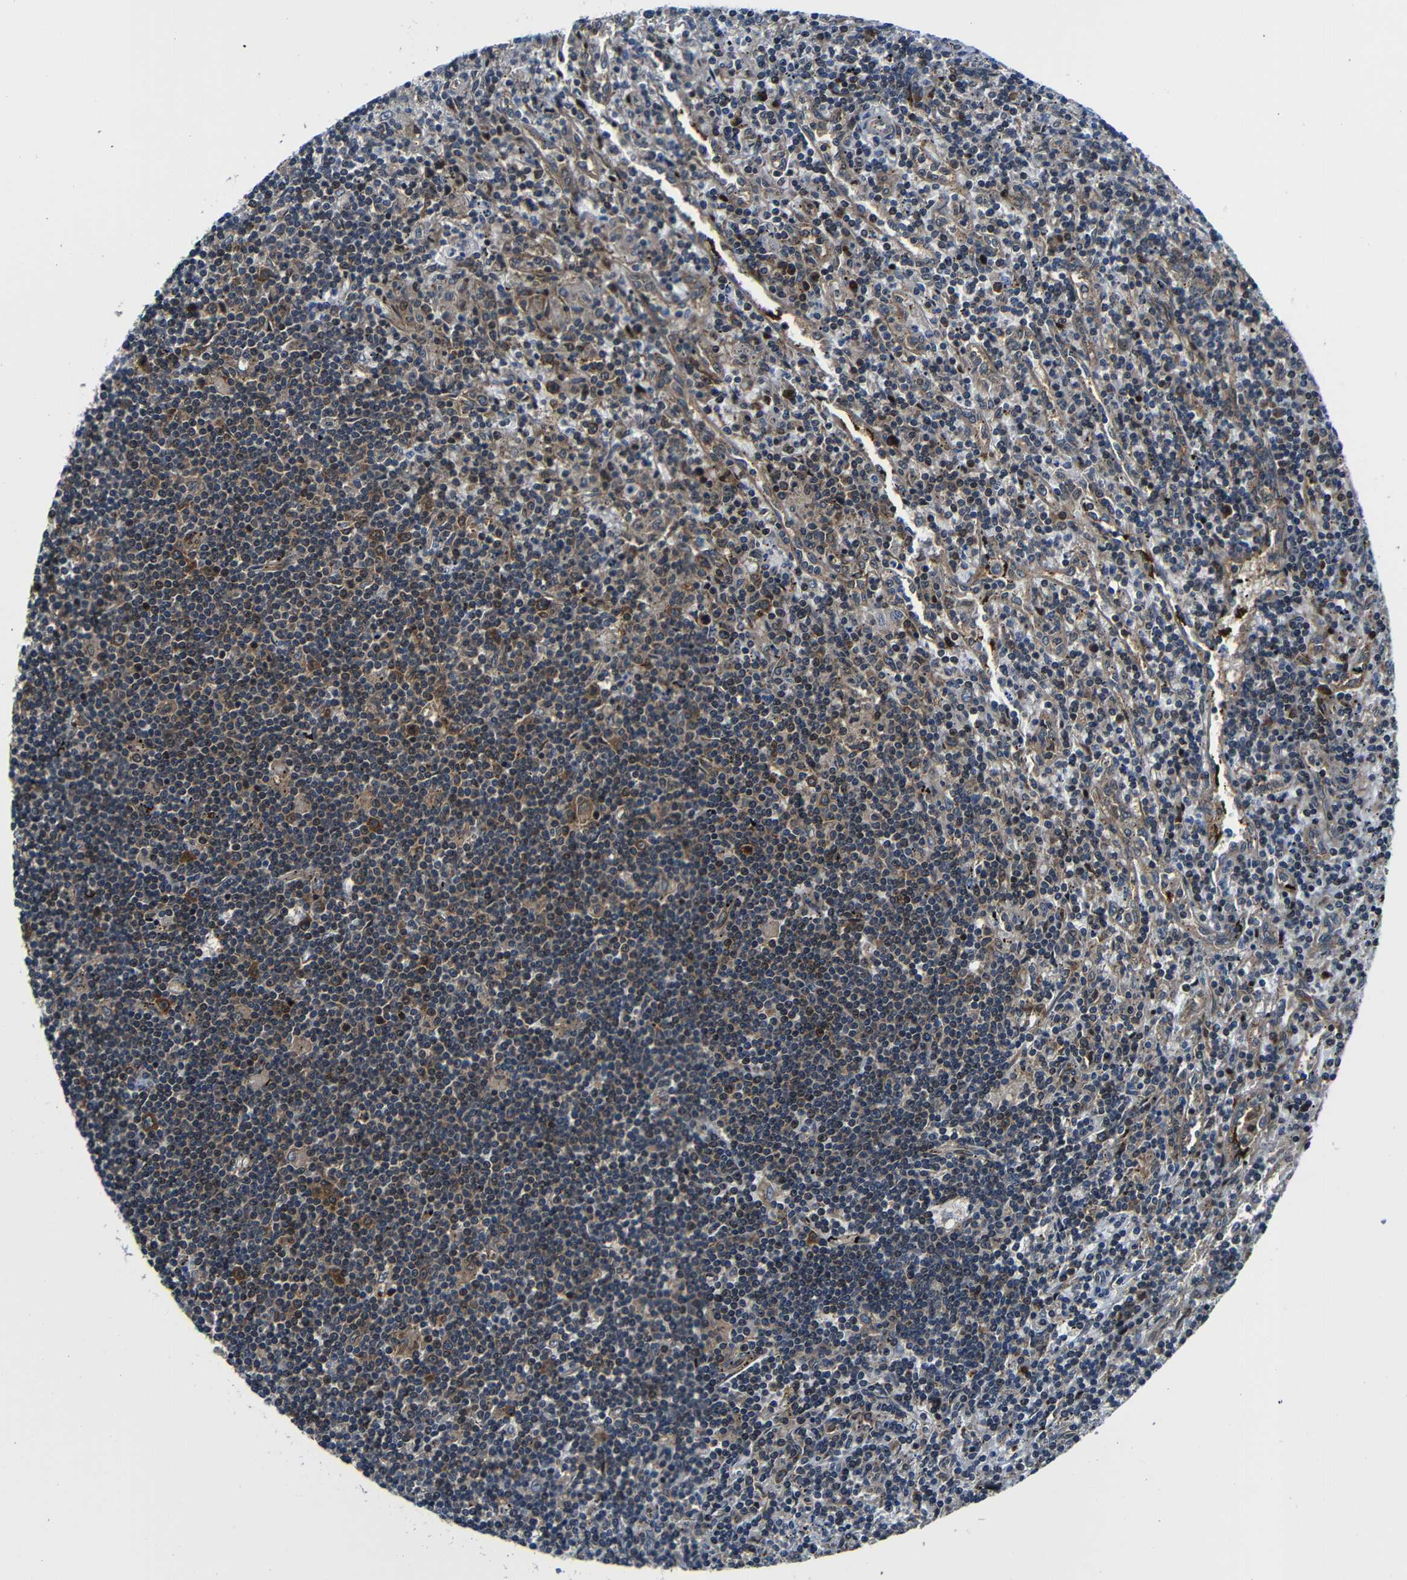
{"staining": {"intensity": "moderate", "quantity": "25%-75%", "location": "cytoplasmic/membranous"}, "tissue": "lymphoma", "cell_type": "Tumor cells", "image_type": "cancer", "snomed": [{"axis": "morphology", "description": "Malignant lymphoma, non-Hodgkin's type, Low grade"}, {"axis": "topography", "description": "Spleen"}], "caption": "Immunohistochemical staining of malignant lymphoma, non-Hodgkin's type (low-grade) shows moderate cytoplasmic/membranous protein expression in about 25%-75% of tumor cells. The staining is performed using DAB brown chromogen to label protein expression. The nuclei are counter-stained blue using hematoxylin.", "gene": "ABCE1", "patient": {"sex": "male", "age": 76}}